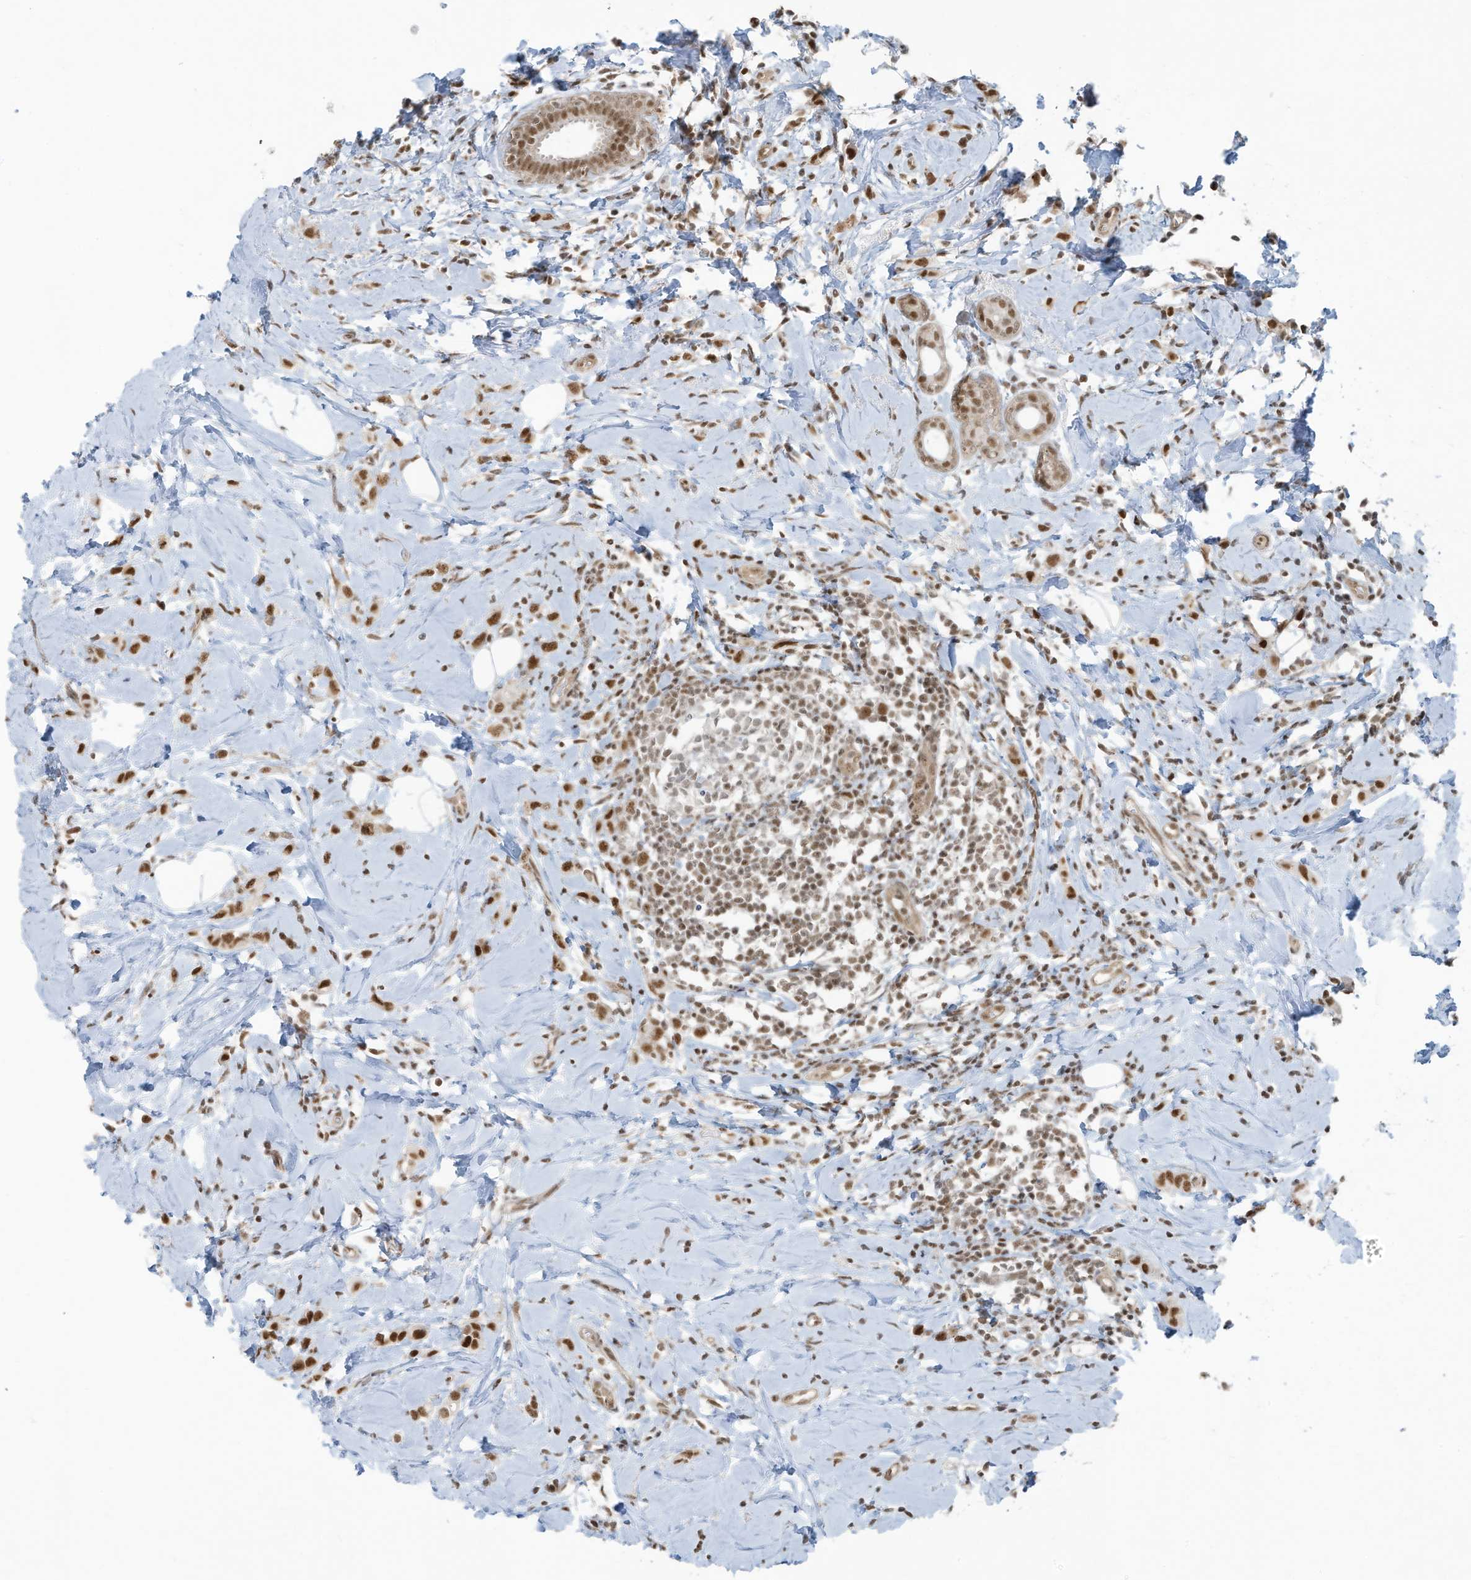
{"staining": {"intensity": "strong", "quantity": ">75%", "location": "nuclear"}, "tissue": "breast cancer", "cell_type": "Tumor cells", "image_type": "cancer", "snomed": [{"axis": "morphology", "description": "Lobular carcinoma"}, {"axis": "topography", "description": "Breast"}], "caption": "Immunohistochemistry (IHC) photomicrograph of breast lobular carcinoma stained for a protein (brown), which demonstrates high levels of strong nuclear expression in about >75% of tumor cells.", "gene": "DBR1", "patient": {"sex": "female", "age": 47}}